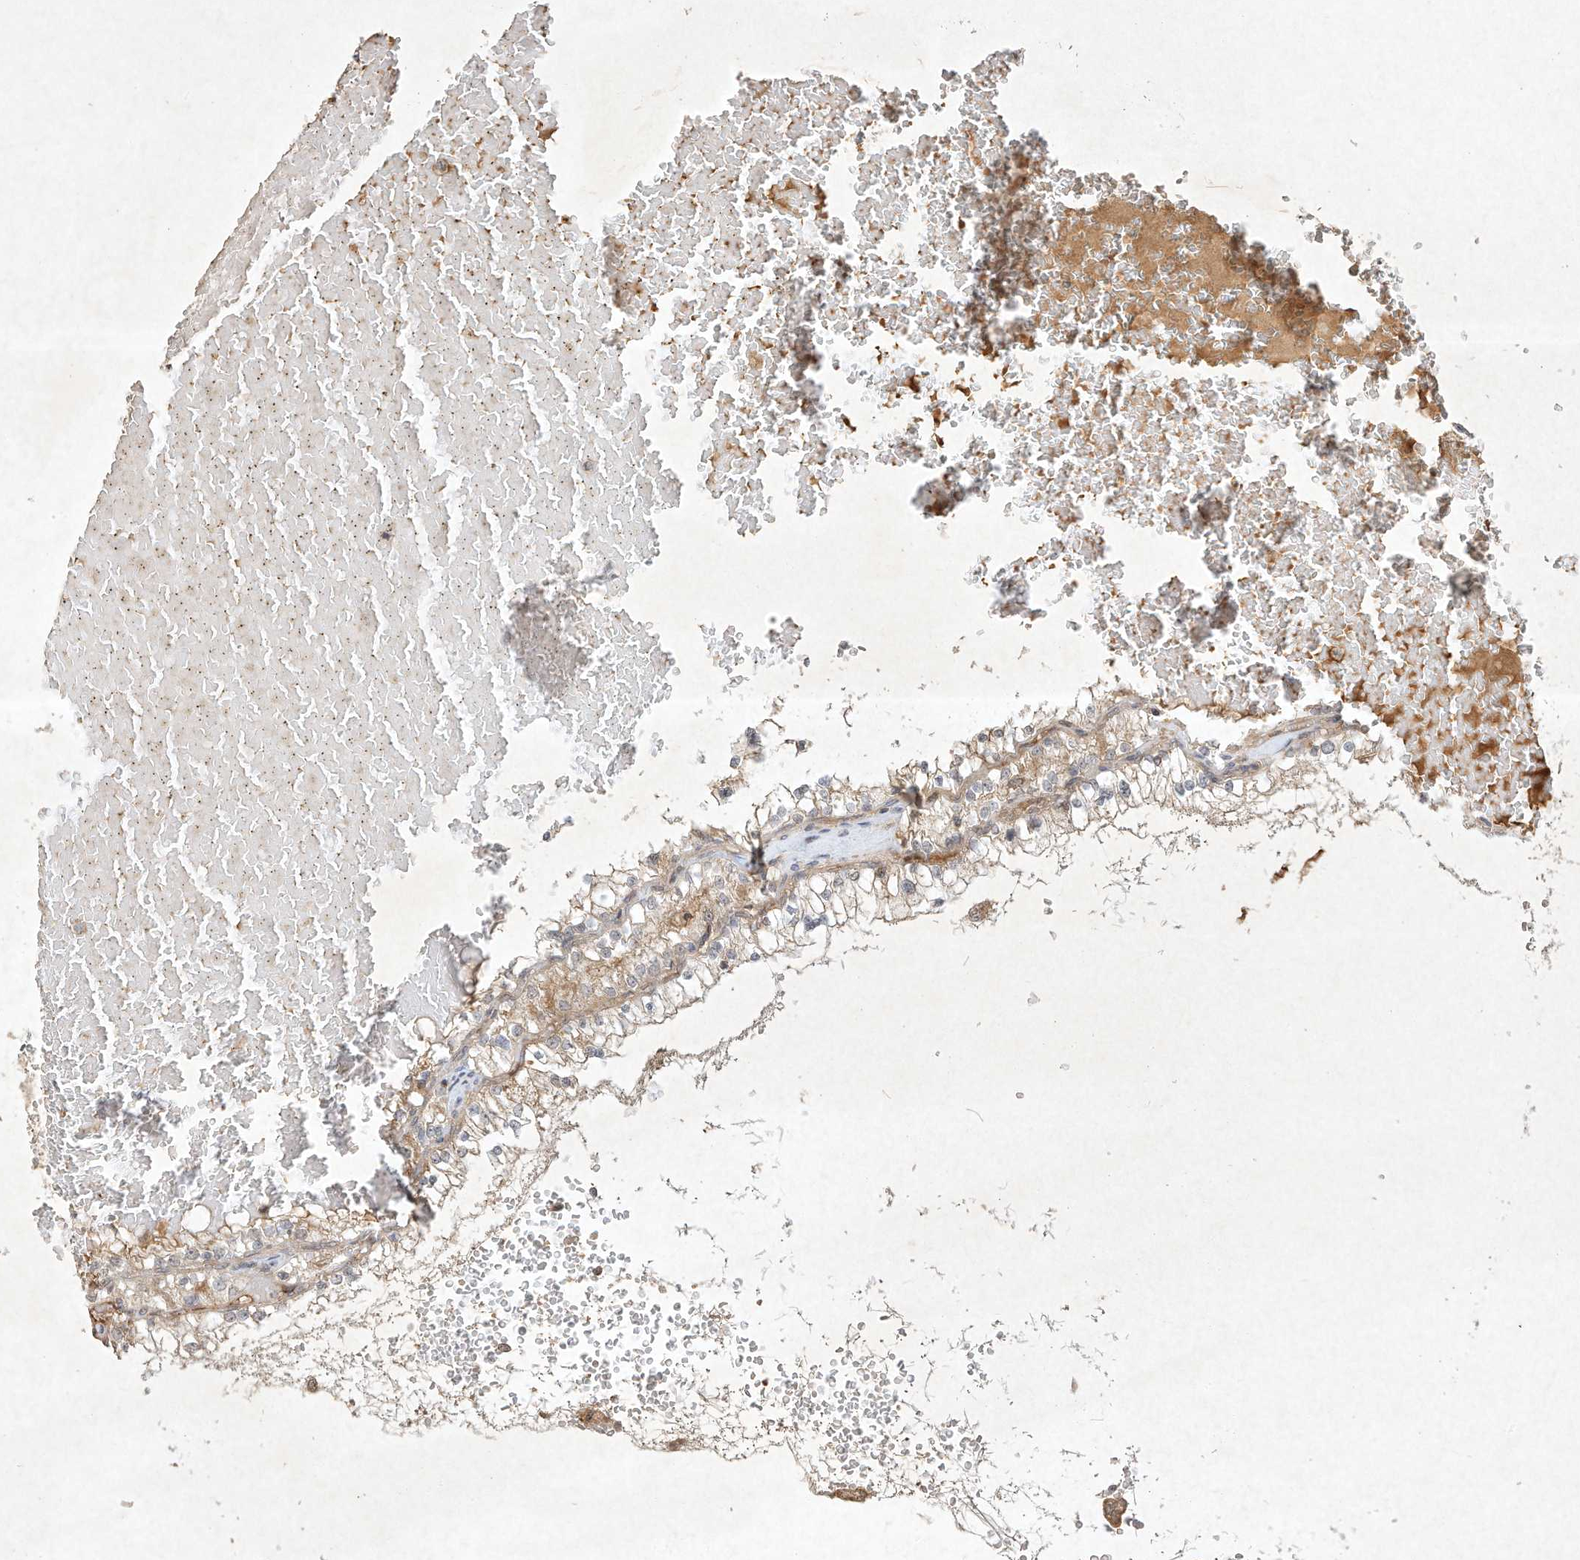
{"staining": {"intensity": "weak", "quantity": "25%-75%", "location": "cytoplasmic/membranous"}, "tissue": "renal cancer", "cell_type": "Tumor cells", "image_type": "cancer", "snomed": [{"axis": "morphology", "description": "Adenocarcinoma, NOS"}, {"axis": "topography", "description": "Kidney"}], "caption": "Immunohistochemical staining of human renal cancer shows low levels of weak cytoplasmic/membranous expression in about 25%-75% of tumor cells.", "gene": "BTRC", "patient": {"sex": "male", "age": 68}}